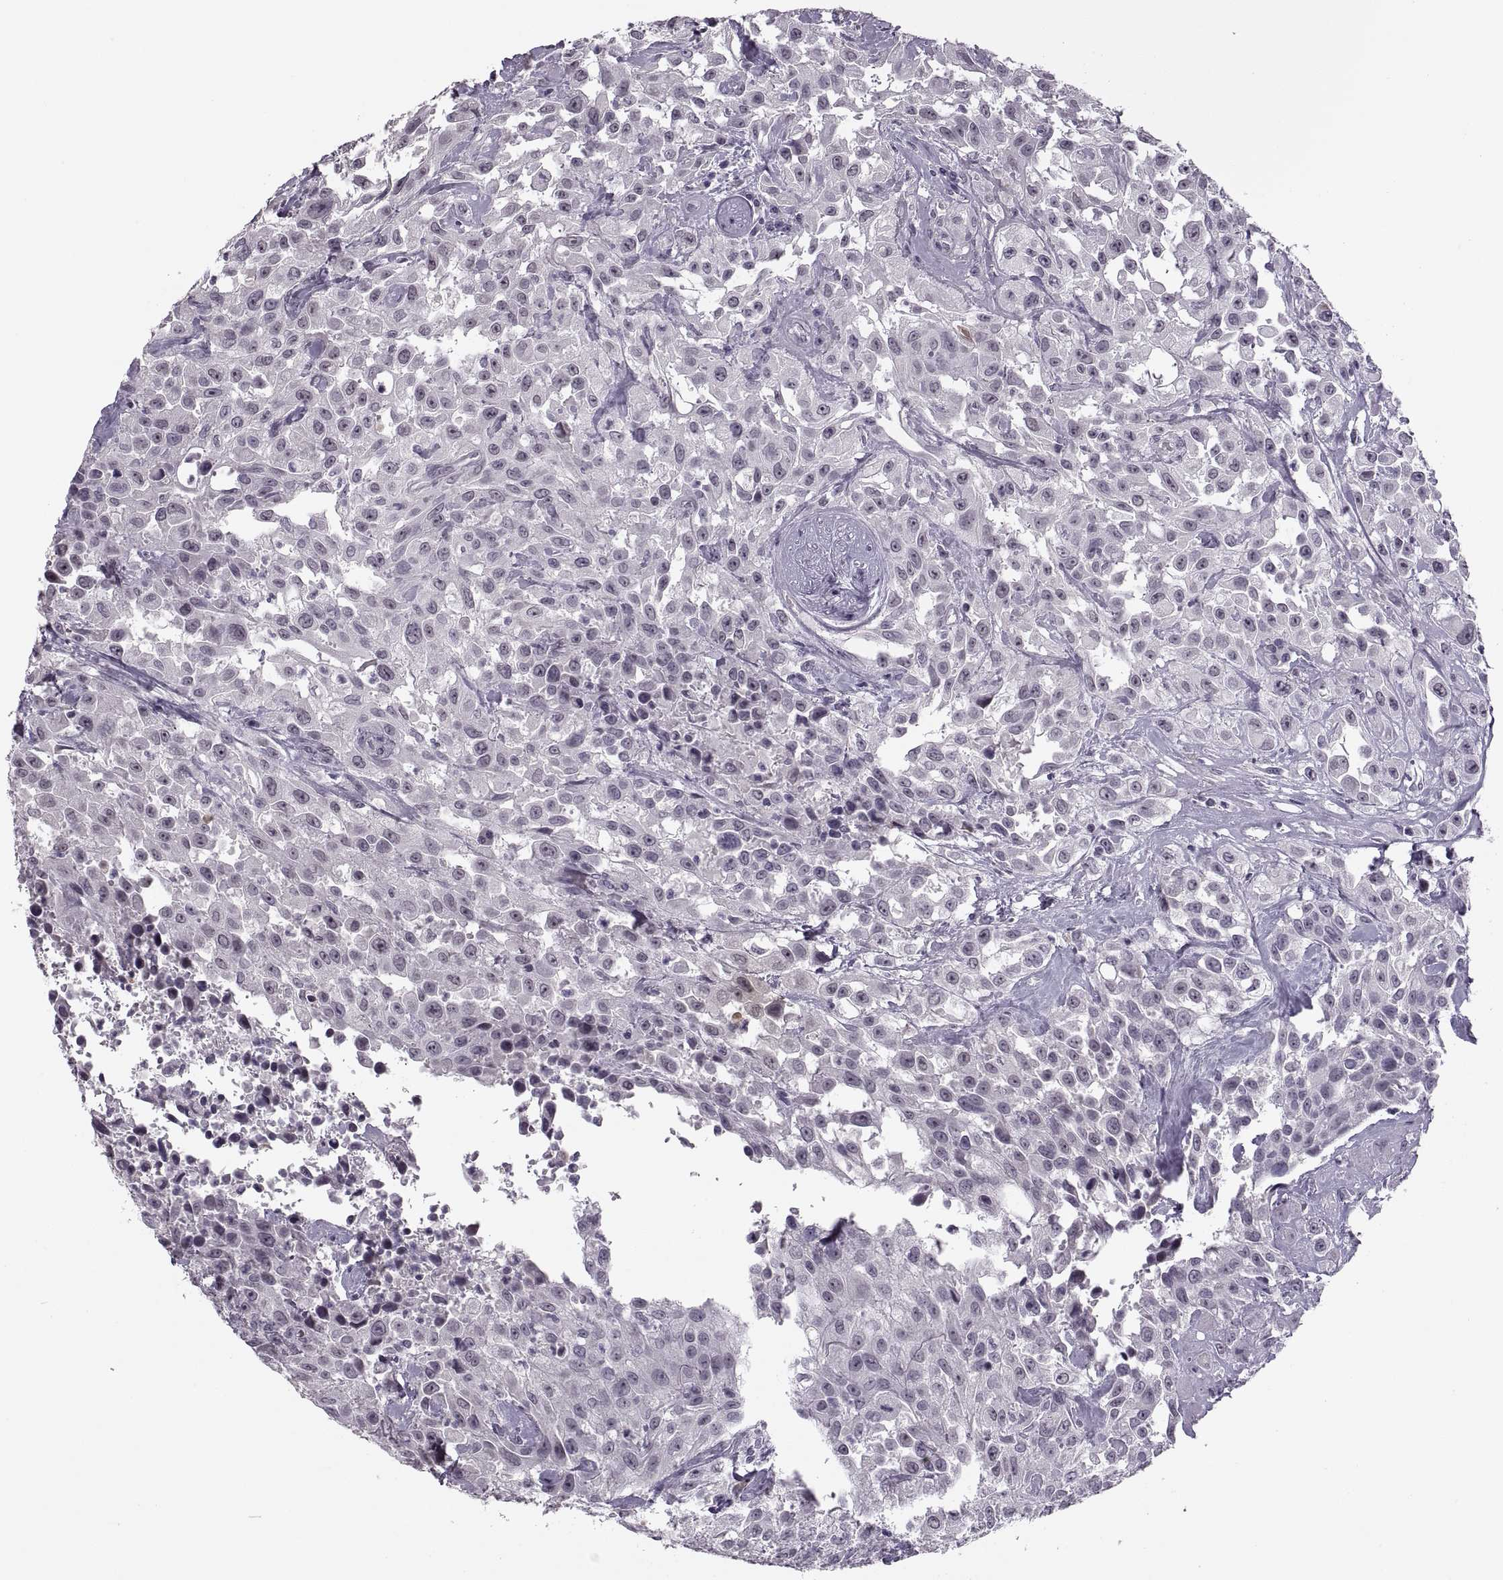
{"staining": {"intensity": "negative", "quantity": "none", "location": "none"}, "tissue": "urothelial cancer", "cell_type": "Tumor cells", "image_type": "cancer", "snomed": [{"axis": "morphology", "description": "Urothelial carcinoma, High grade"}, {"axis": "topography", "description": "Urinary bladder"}], "caption": "Tumor cells show no significant protein expression in urothelial cancer. Brightfield microscopy of immunohistochemistry stained with DAB (brown) and hematoxylin (blue), captured at high magnification.", "gene": "PAGE5", "patient": {"sex": "male", "age": 79}}